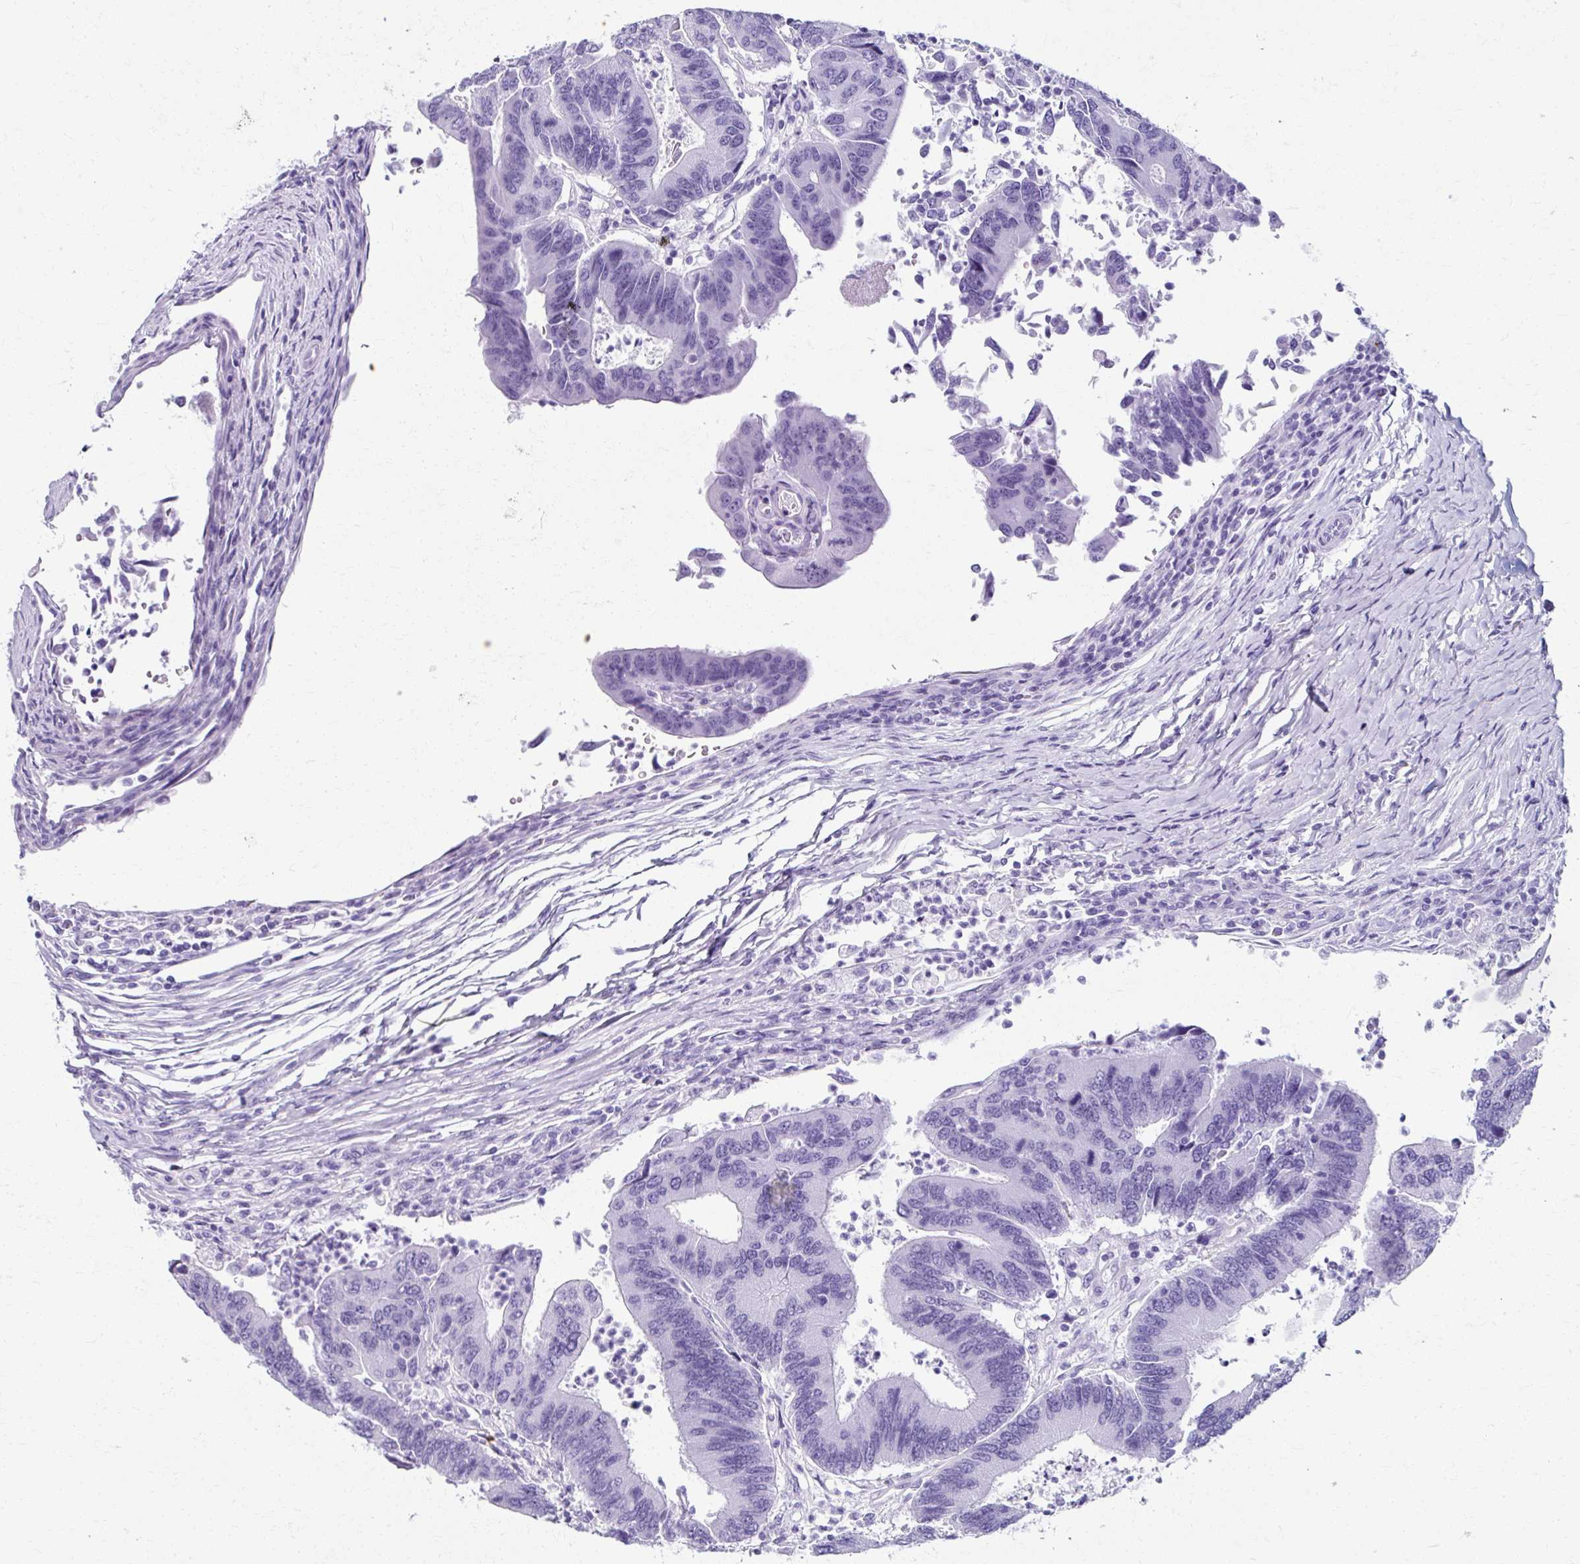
{"staining": {"intensity": "negative", "quantity": "none", "location": "none"}, "tissue": "colorectal cancer", "cell_type": "Tumor cells", "image_type": "cancer", "snomed": [{"axis": "morphology", "description": "Adenocarcinoma, NOS"}, {"axis": "topography", "description": "Colon"}], "caption": "High power microscopy photomicrograph of an immunohistochemistry micrograph of colorectal cancer (adenocarcinoma), revealing no significant expression in tumor cells.", "gene": "ZNF555", "patient": {"sex": "female", "age": 67}}